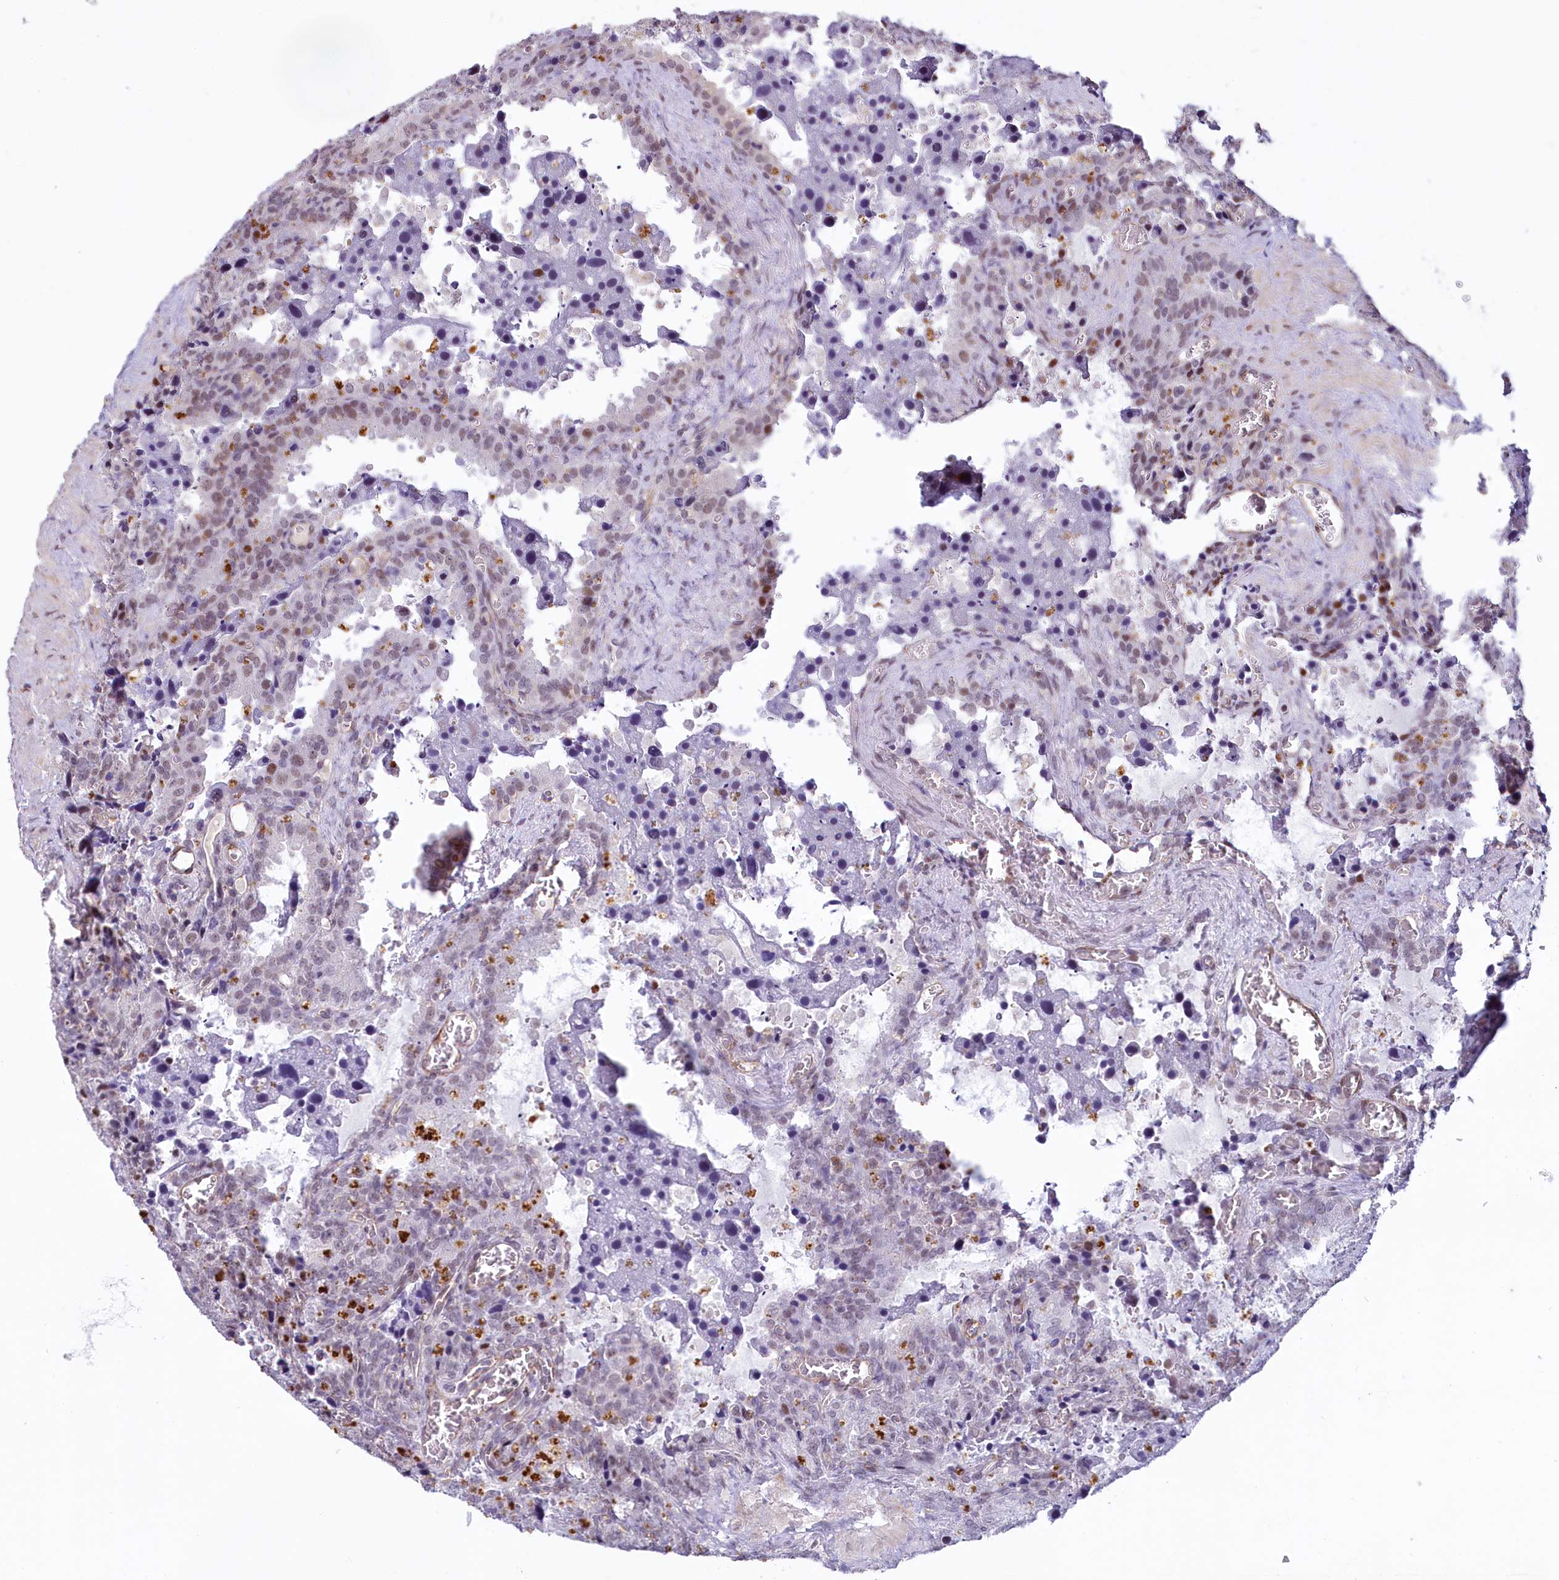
{"staining": {"intensity": "moderate", "quantity": "<25%", "location": "nuclear"}, "tissue": "seminal vesicle", "cell_type": "Glandular cells", "image_type": "normal", "snomed": [{"axis": "morphology", "description": "Normal tissue, NOS"}, {"axis": "topography", "description": "Seminal veicle"}], "caption": "This is a photomicrograph of immunohistochemistry staining of normal seminal vesicle, which shows moderate expression in the nuclear of glandular cells.", "gene": "PROCR", "patient": {"sex": "male", "age": 62}}